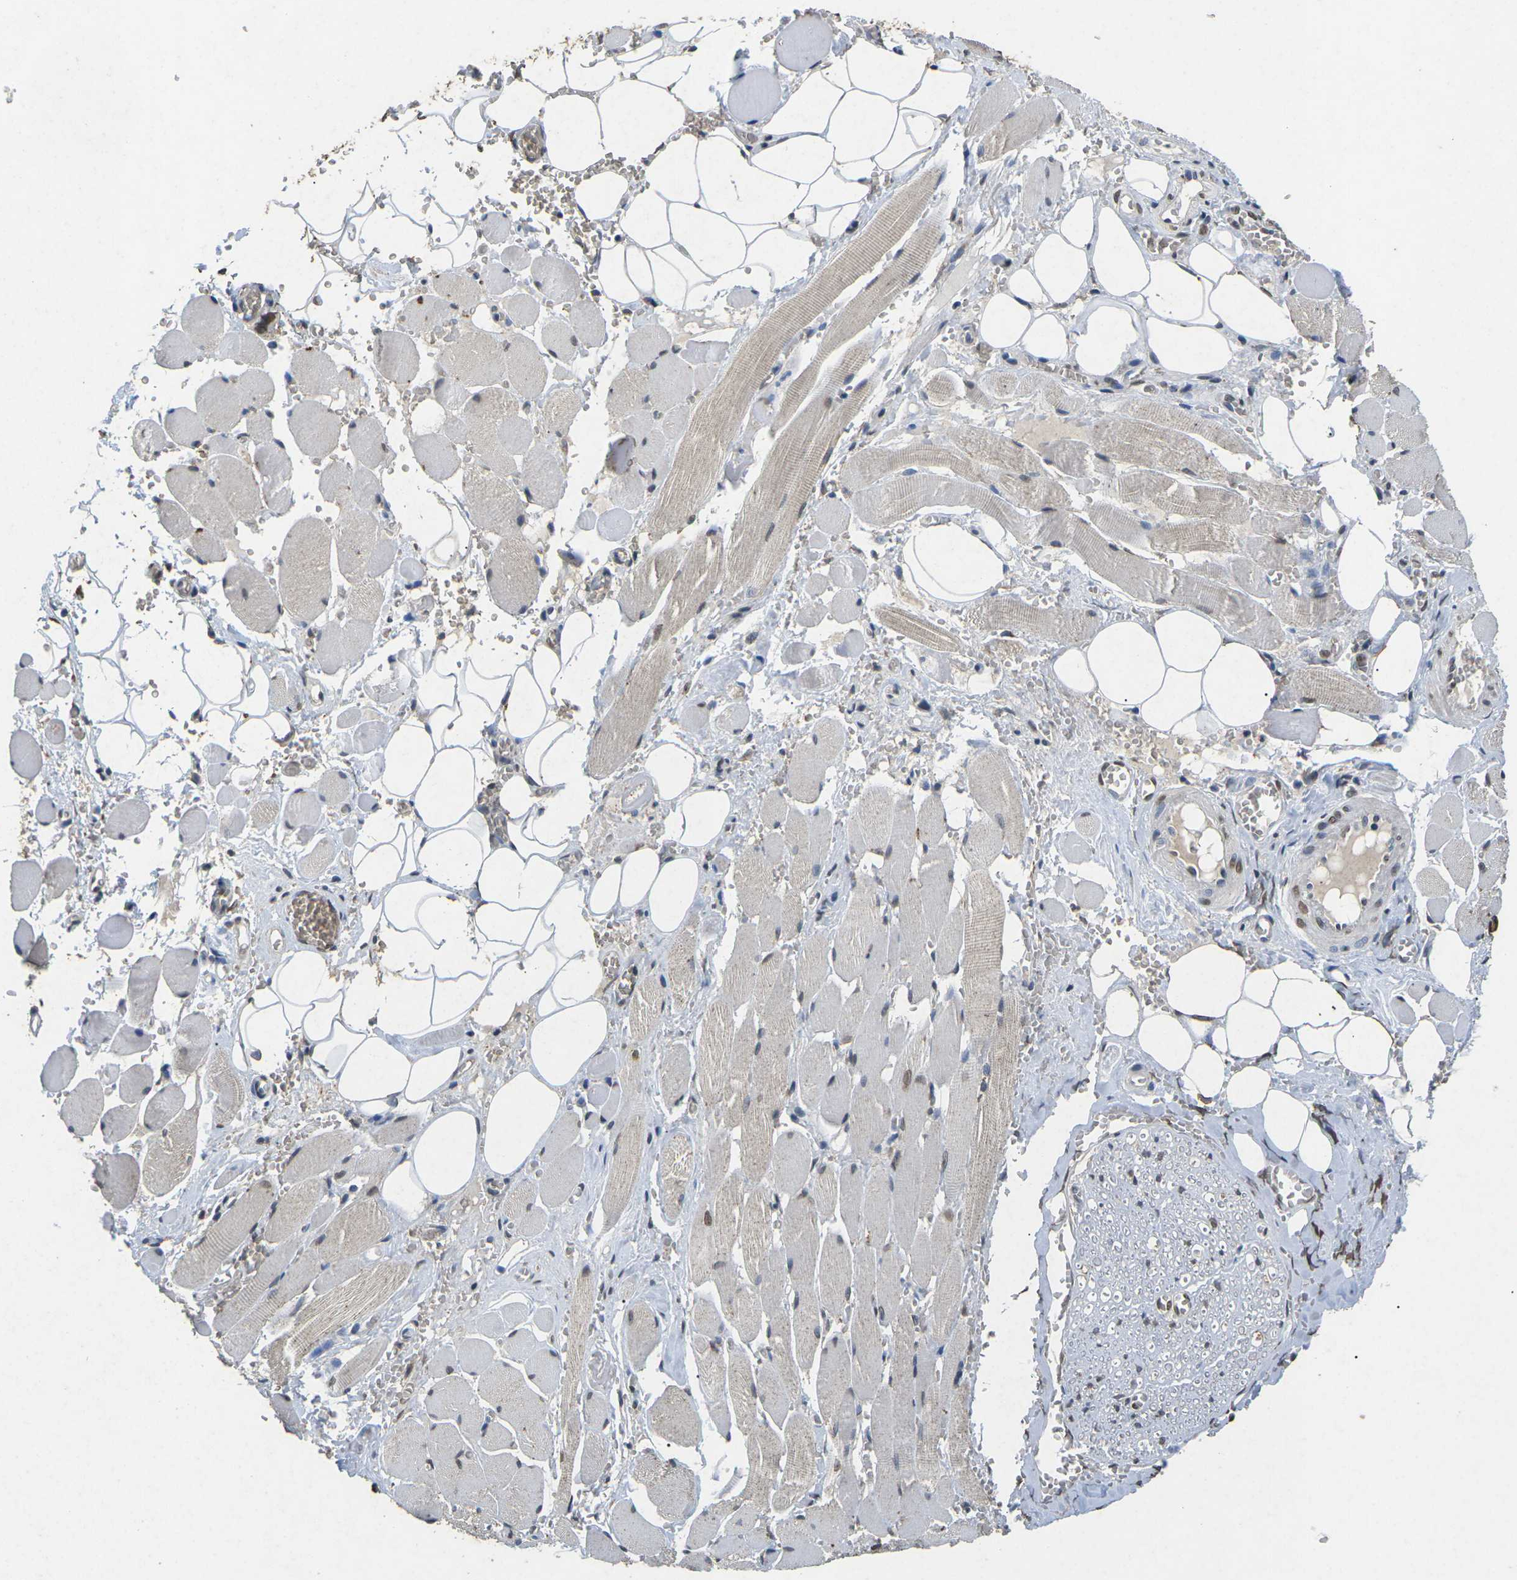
{"staining": {"intensity": "weak", "quantity": ">75%", "location": "nuclear"}, "tissue": "adipose tissue", "cell_type": "Adipocytes", "image_type": "normal", "snomed": [{"axis": "morphology", "description": "Squamous cell carcinoma, NOS"}, {"axis": "topography", "description": "Oral tissue"}, {"axis": "topography", "description": "Head-Neck"}], "caption": "The micrograph reveals immunohistochemical staining of unremarkable adipose tissue. There is weak nuclear expression is appreciated in approximately >75% of adipocytes. Immunohistochemistry (ihc) stains the protein of interest in brown and the nuclei are stained blue.", "gene": "SCNN1B", "patient": {"sex": "female", "age": 50}}